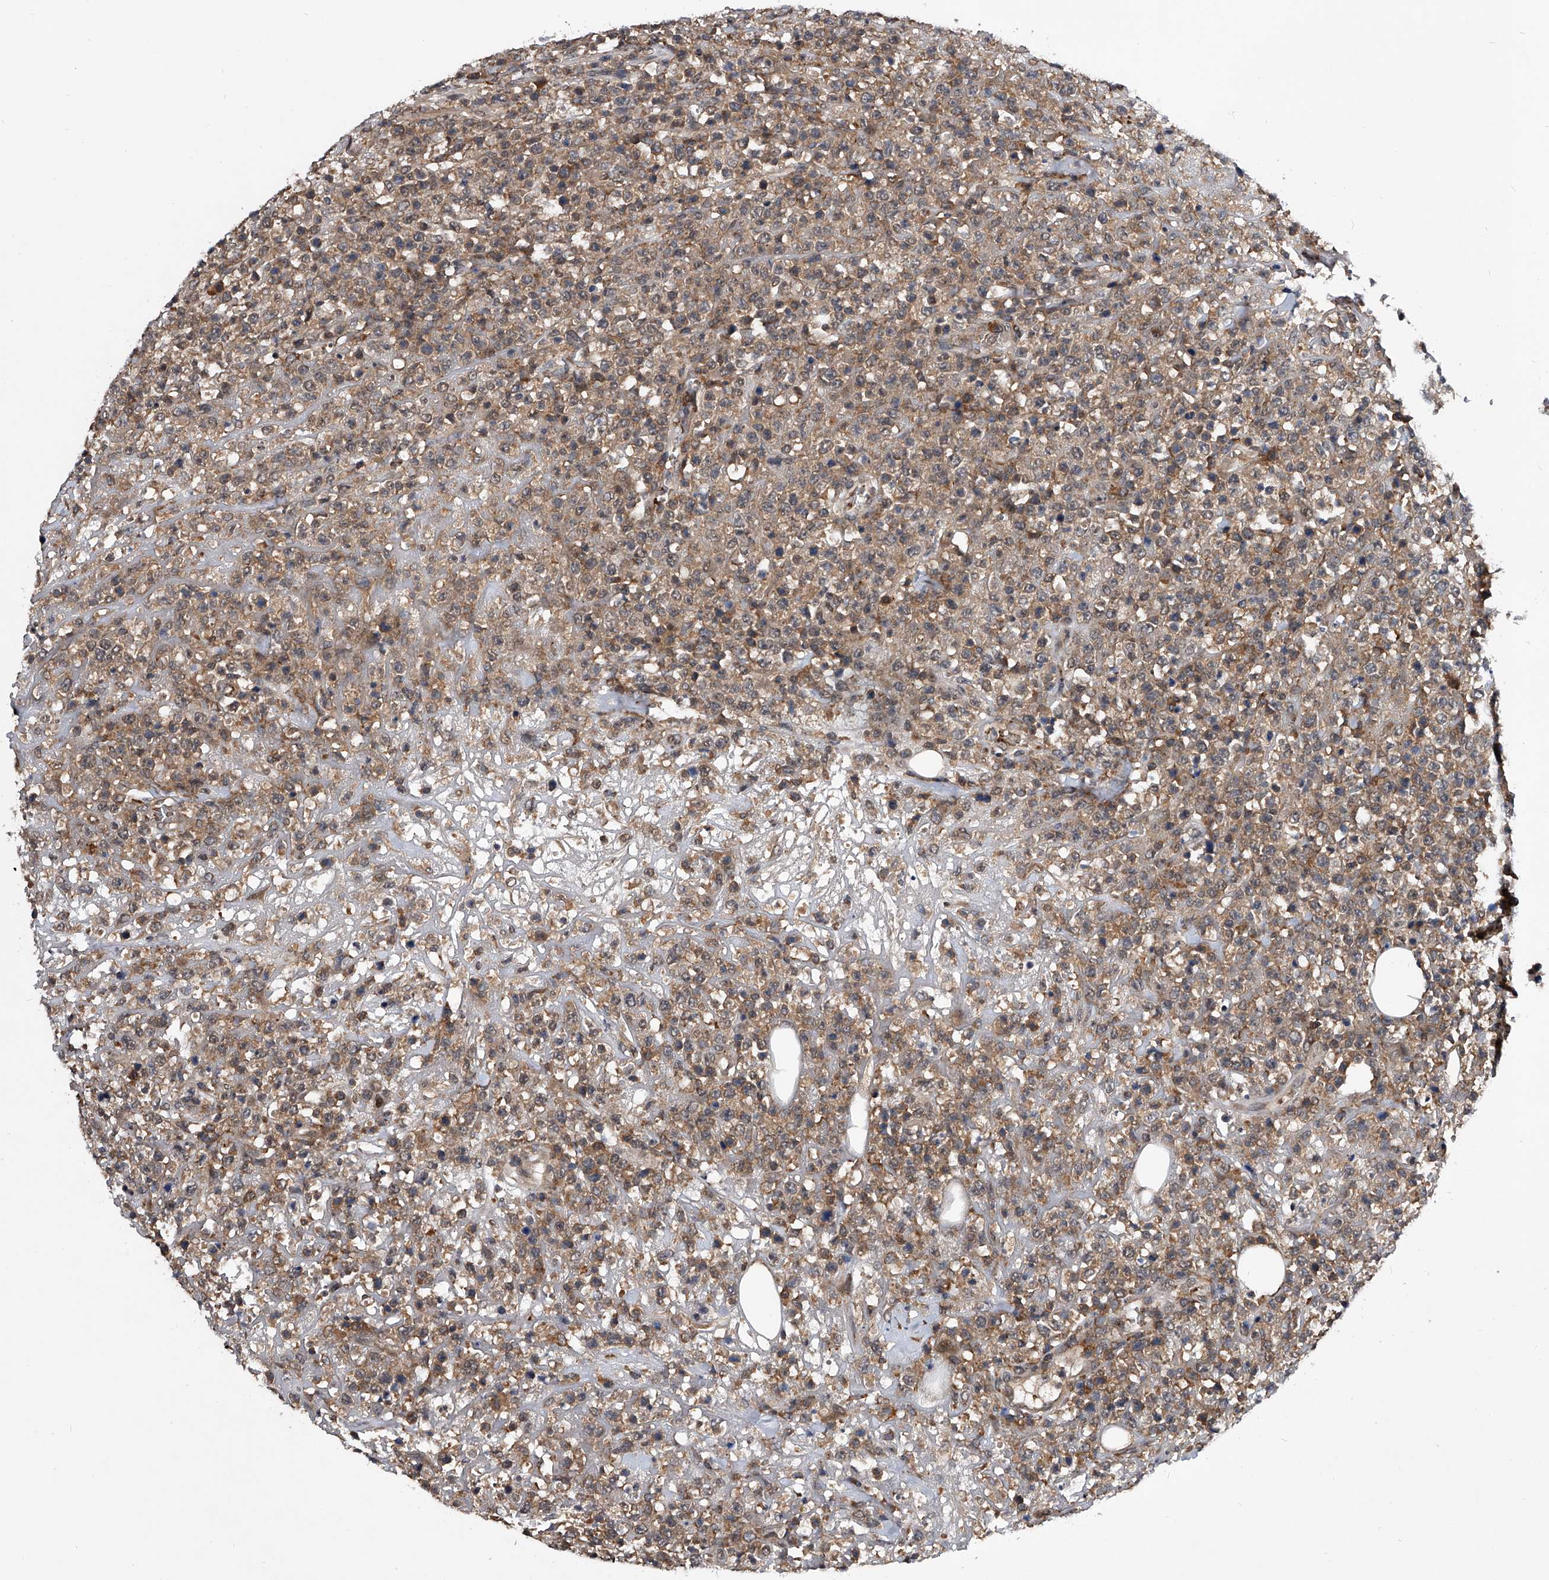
{"staining": {"intensity": "weak", "quantity": "<25%", "location": "cytoplasmic/membranous"}, "tissue": "lymphoma", "cell_type": "Tumor cells", "image_type": "cancer", "snomed": [{"axis": "morphology", "description": "Malignant lymphoma, non-Hodgkin's type, High grade"}, {"axis": "topography", "description": "Colon"}], "caption": "Protein analysis of lymphoma shows no significant positivity in tumor cells.", "gene": "ZNF30", "patient": {"sex": "female", "age": 53}}